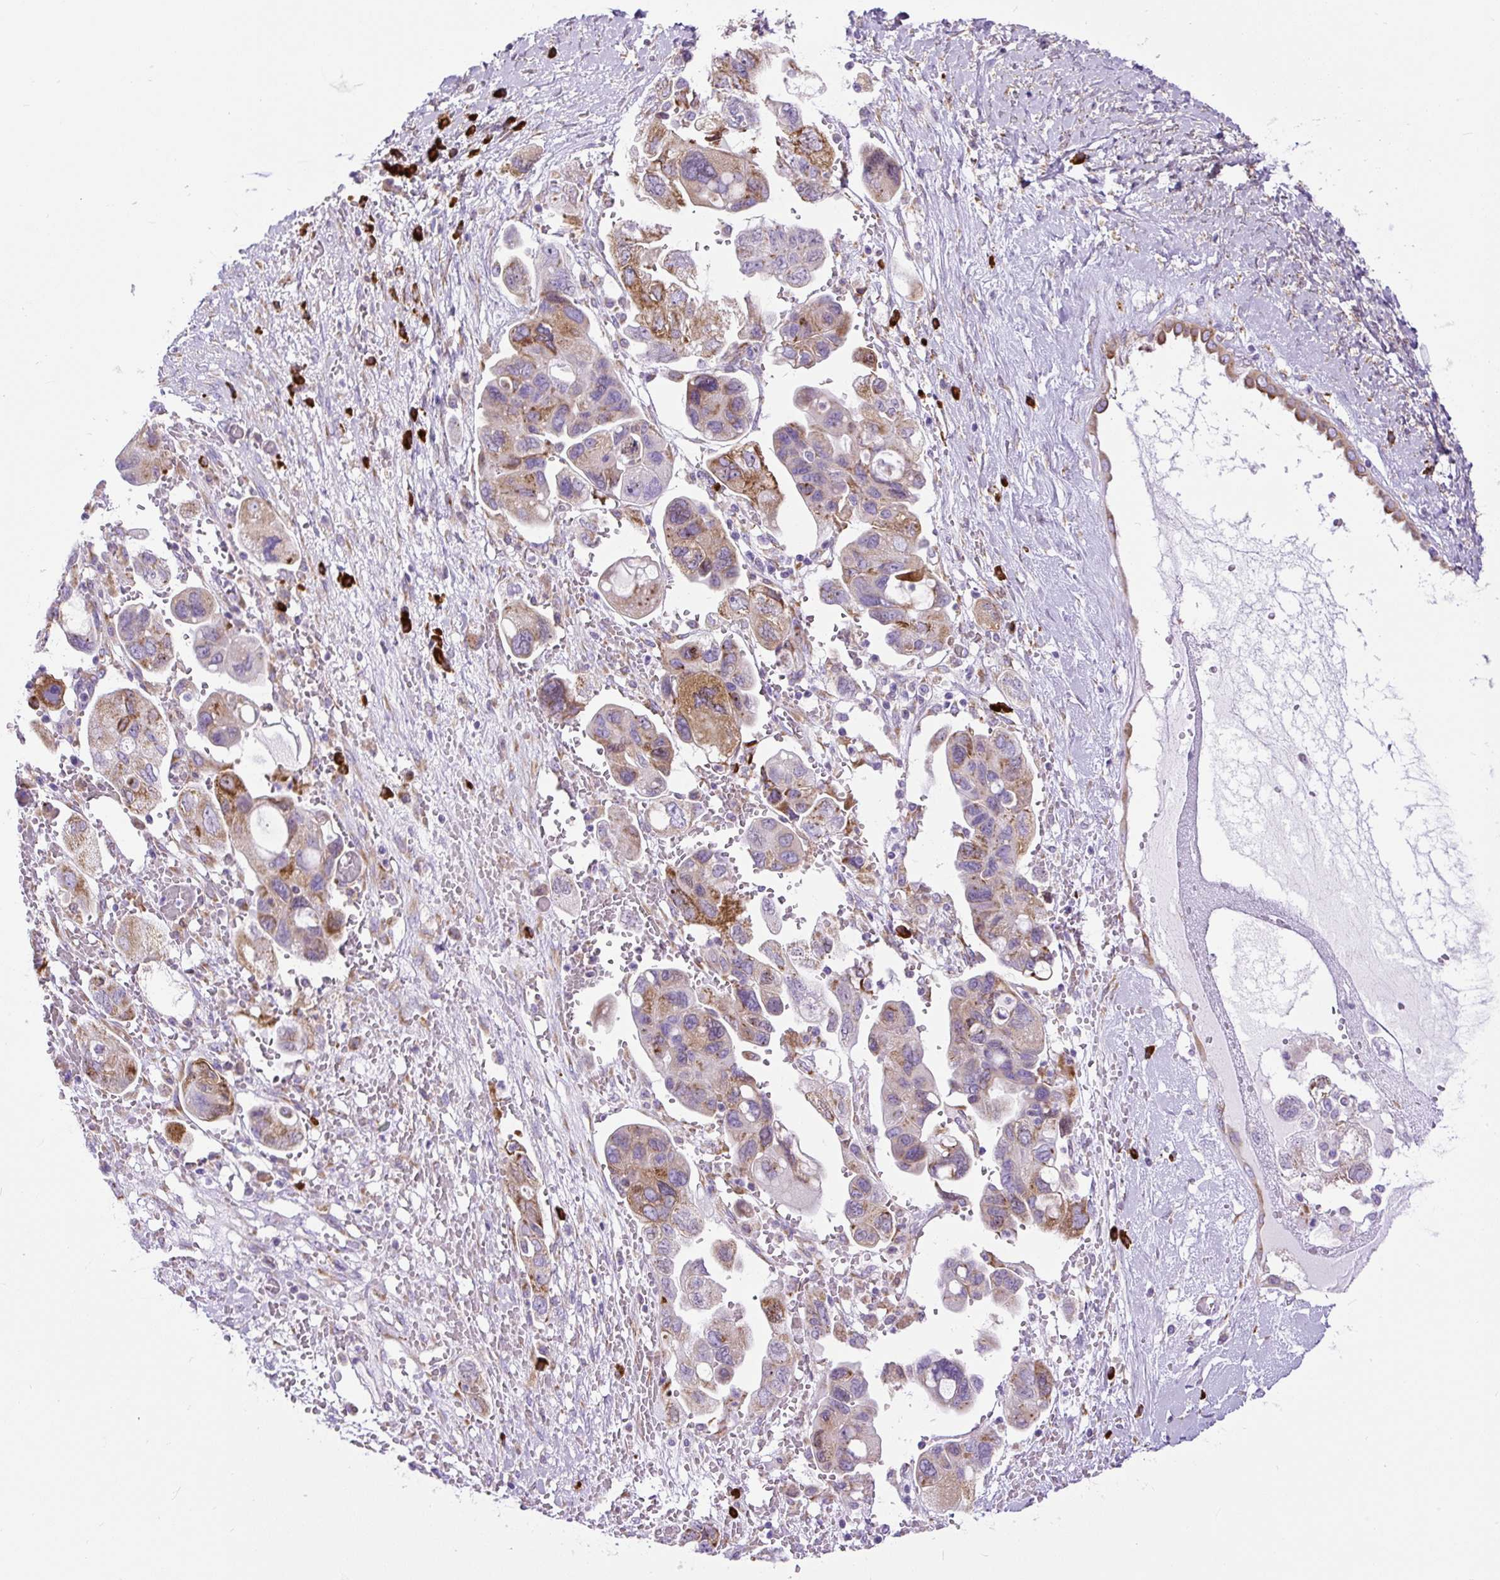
{"staining": {"intensity": "moderate", "quantity": "25%-75%", "location": "cytoplasmic/membranous"}, "tissue": "ovarian cancer", "cell_type": "Tumor cells", "image_type": "cancer", "snomed": [{"axis": "morphology", "description": "Carcinoma, NOS"}, {"axis": "morphology", "description": "Cystadenocarcinoma, serous, NOS"}, {"axis": "topography", "description": "Ovary"}], "caption": "A photomicrograph of ovarian cancer stained for a protein reveals moderate cytoplasmic/membranous brown staining in tumor cells. (Stains: DAB (3,3'-diaminobenzidine) in brown, nuclei in blue, Microscopy: brightfield microscopy at high magnification).", "gene": "DDOST", "patient": {"sex": "female", "age": 69}}